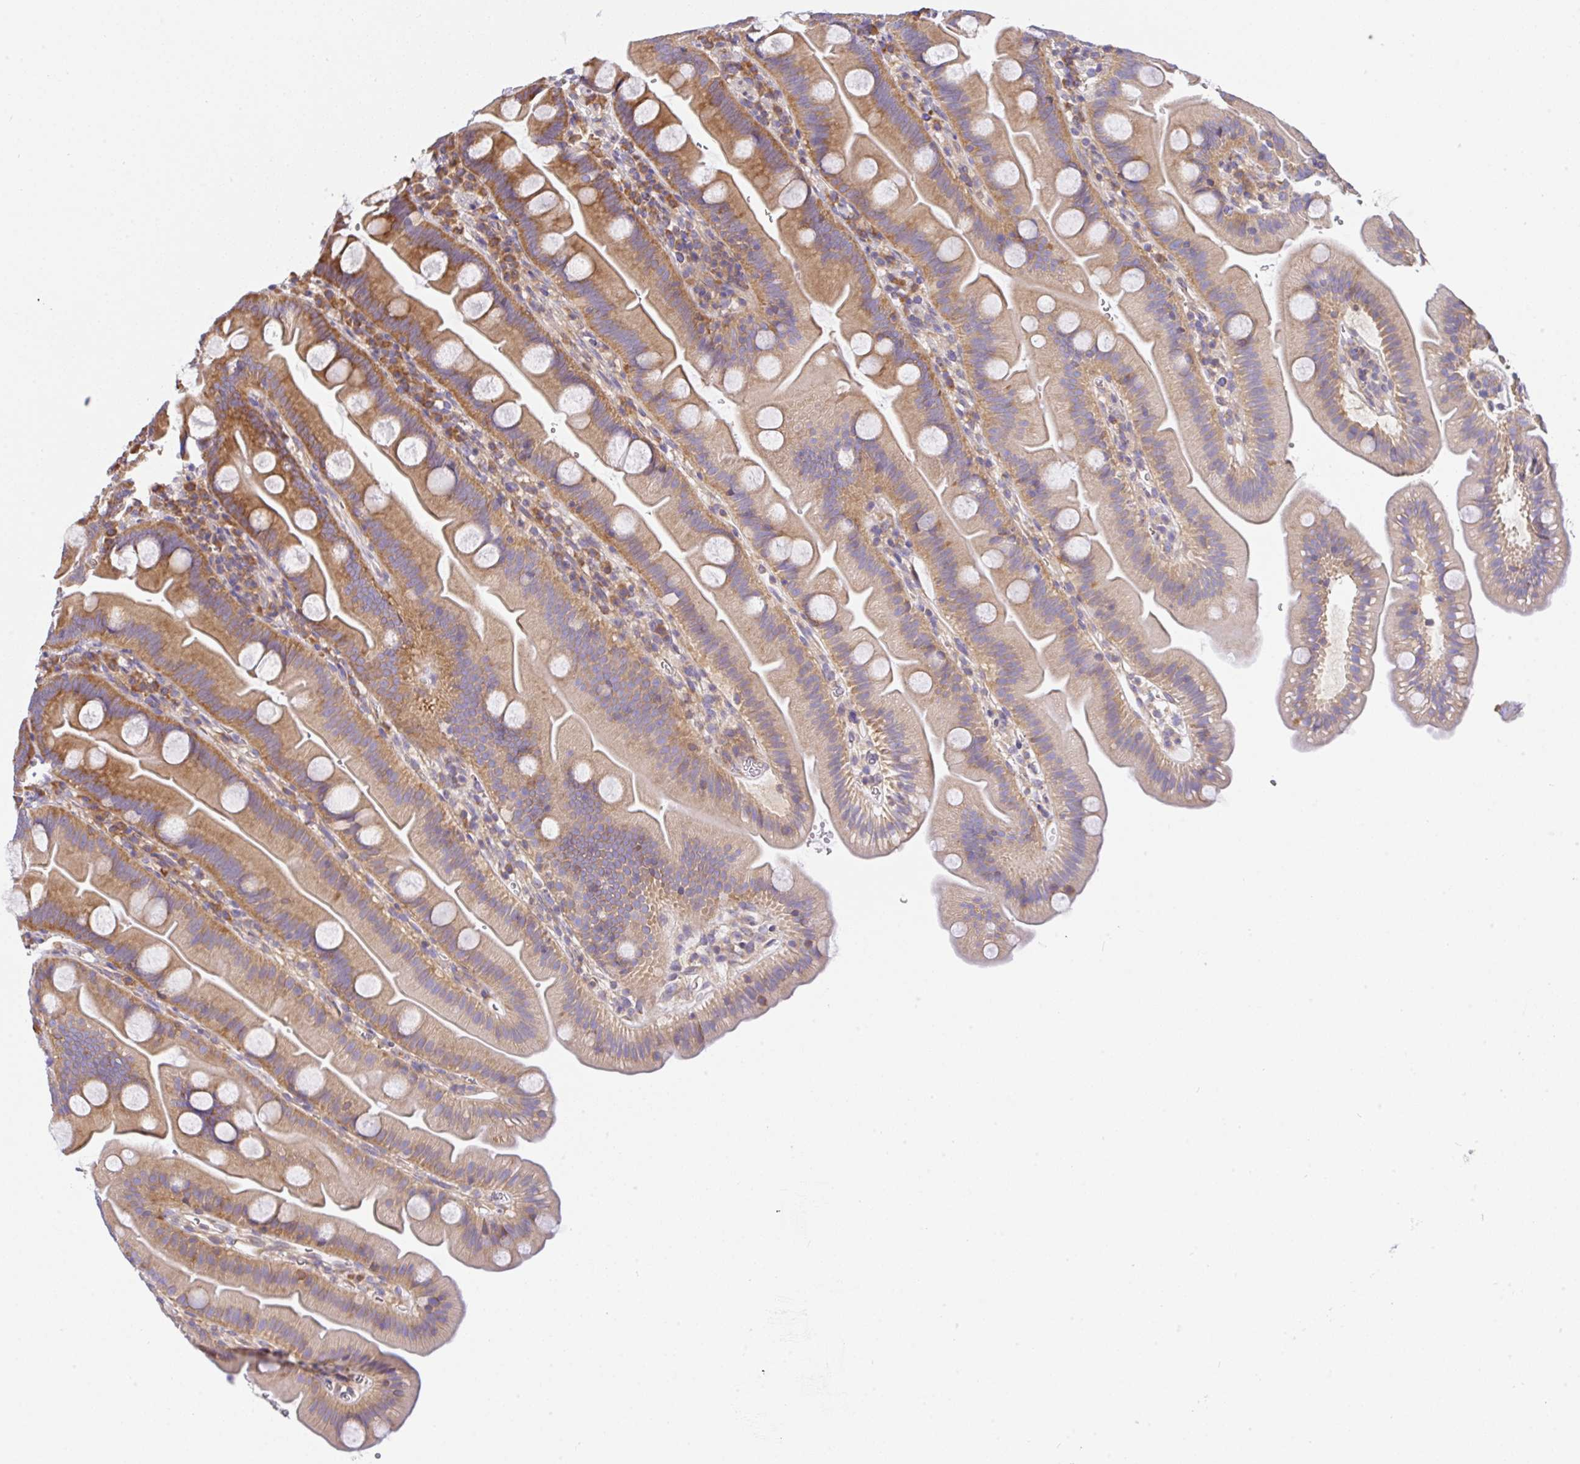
{"staining": {"intensity": "moderate", "quantity": ">75%", "location": "cytoplasmic/membranous"}, "tissue": "small intestine", "cell_type": "Glandular cells", "image_type": "normal", "snomed": [{"axis": "morphology", "description": "Normal tissue, NOS"}, {"axis": "topography", "description": "Small intestine"}], "caption": "The micrograph displays a brown stain indicating the presence of a protein in the cytoplasmic/membranous of glandular cells in small intestine. Immunohistochemistry (ihc) stains the protein of interest in brown and the nuclei are stained blue.", "gene": "GFPT2", "patient": {"sex": "female", "age": 68}}